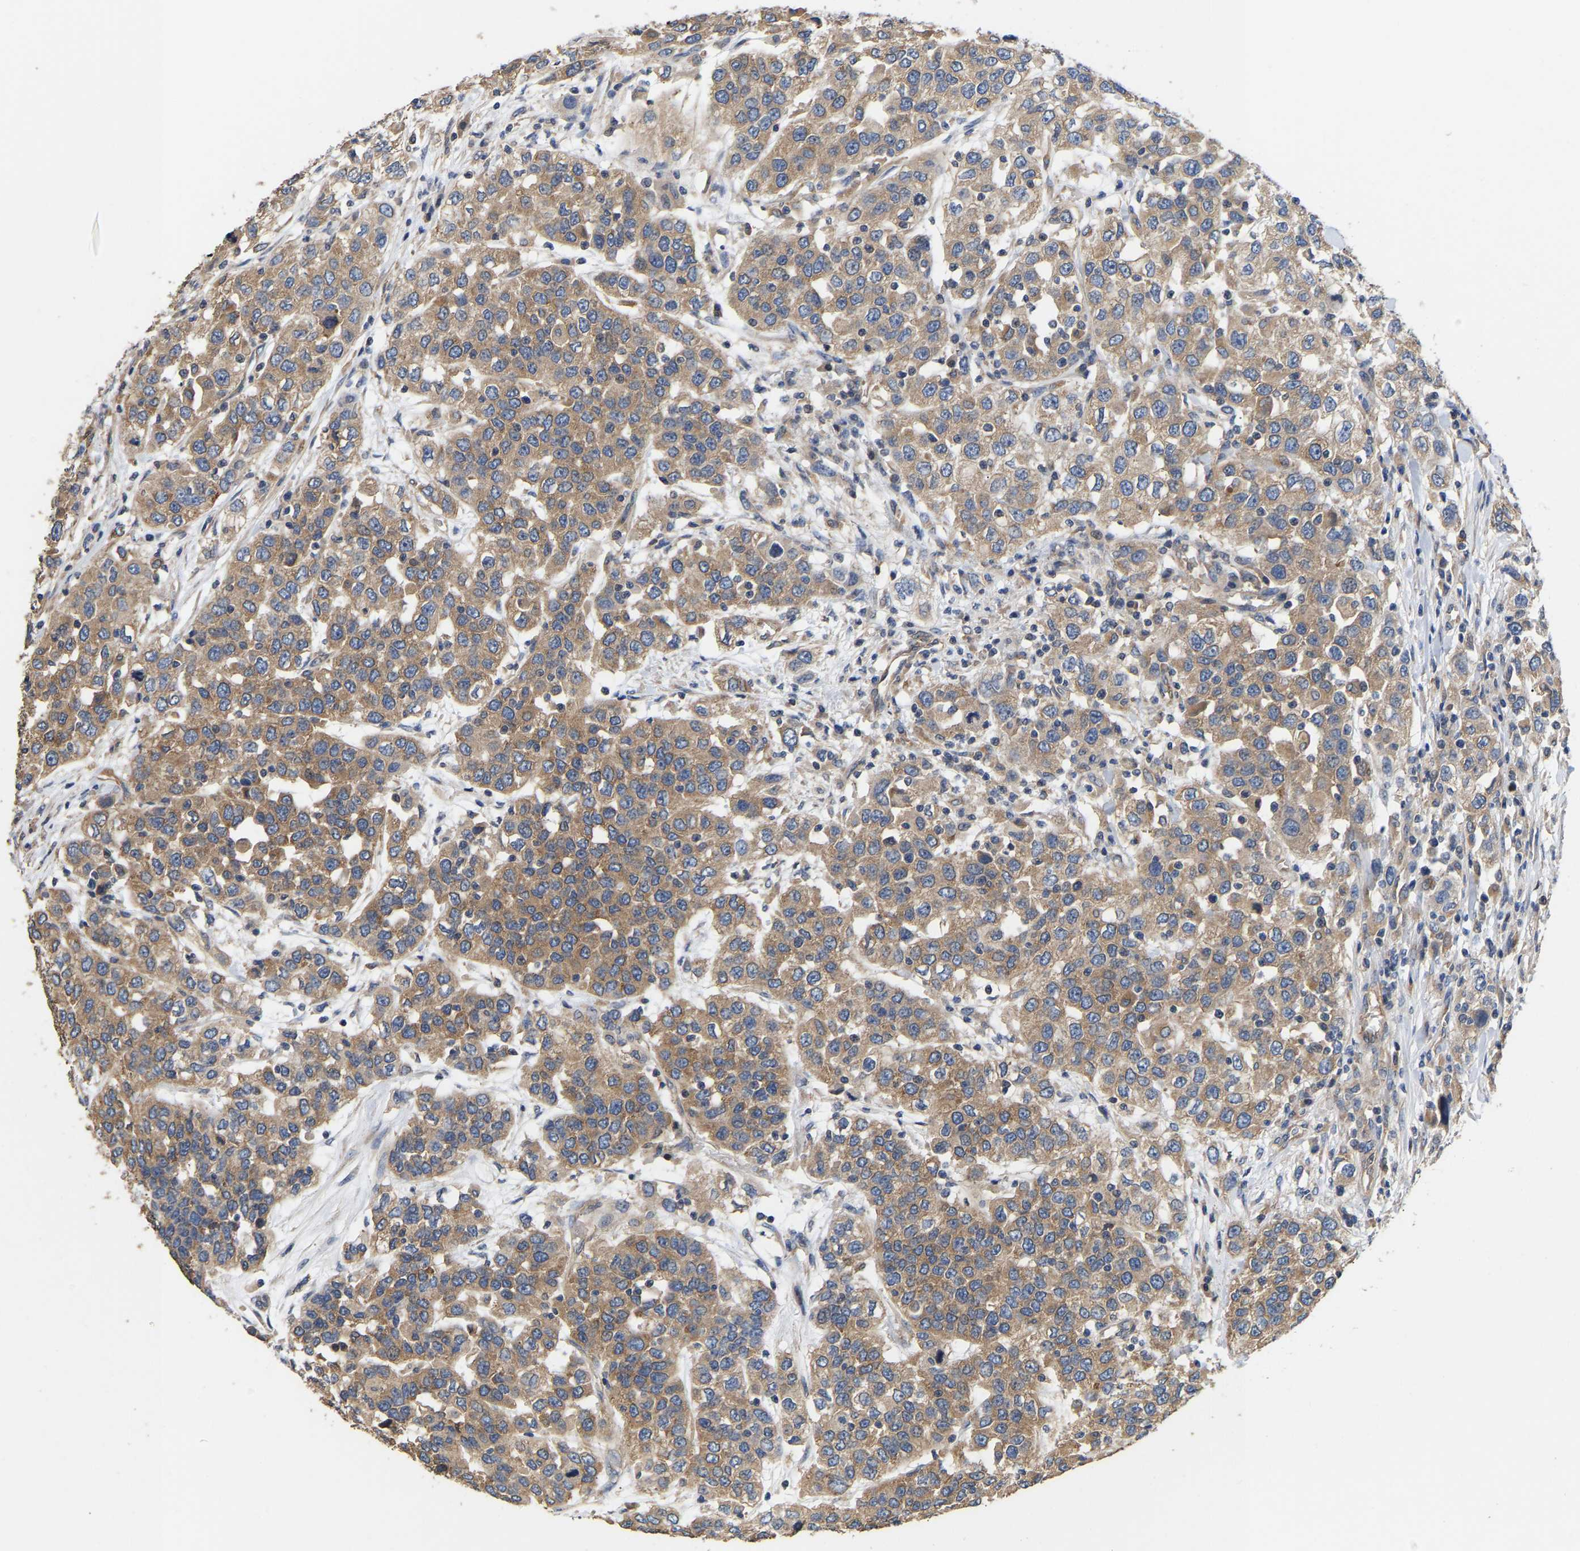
{"staining": {"intensity": "moderate", "quantity": ">75%", "location": "cytoplasmic/membranous"}, "tissue": "urothelial cancer", "cell_type": "Tumor cells", "image_type": "cancer", "snomed": [{"axis": "morphology", "description": "Urothelial carcinoma, High grade"}, {"axis": "topography", "description": "Urinary bladder"}], "caption": "Brown immunohistochemical staining in human urothelial cancer demonstrates moderate cytoplasmic/membranous expression in about >75% of tumor cells.", "gene": "AIMP2", "patient": {"sex": "female", "age": 80}}